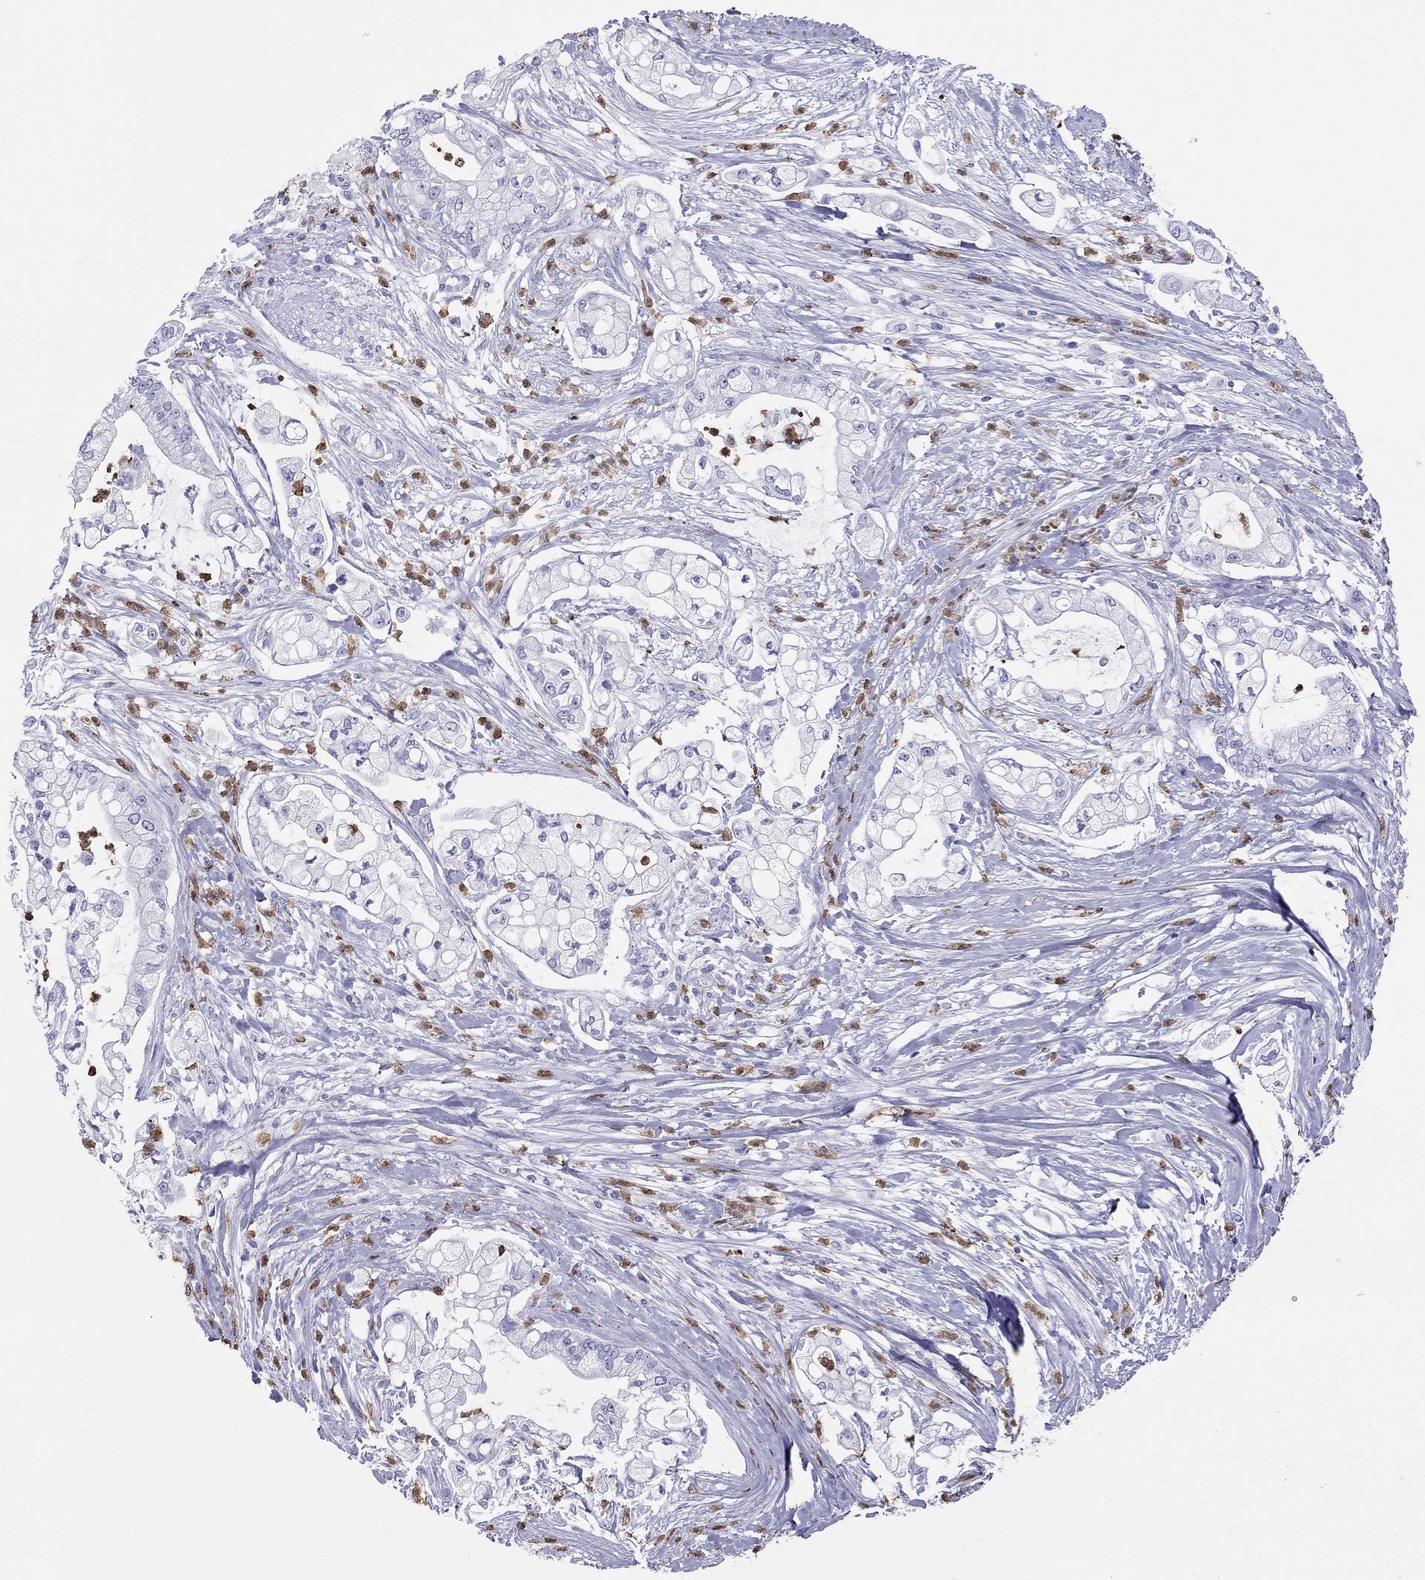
{"staining": {"intensity": "negative", "quantity": "none", "location": "none"}, "tissue": "pancreatic cancer", "cell_type": "Tumor cells", "image_type": "cancer", "snomed": [{"axis": "morphology", "description": "Adenocarcinoma, NOS"}, {"axis": "topography", "description": "Pancreas"}], "caption": "DAB immunohistochemical staining of adenocarcinoma (pancreatic) demonstrates no significant expression in tumor cells.", "gene": "SLAMF1", "patient": {"sex": "female", "age": 69}}